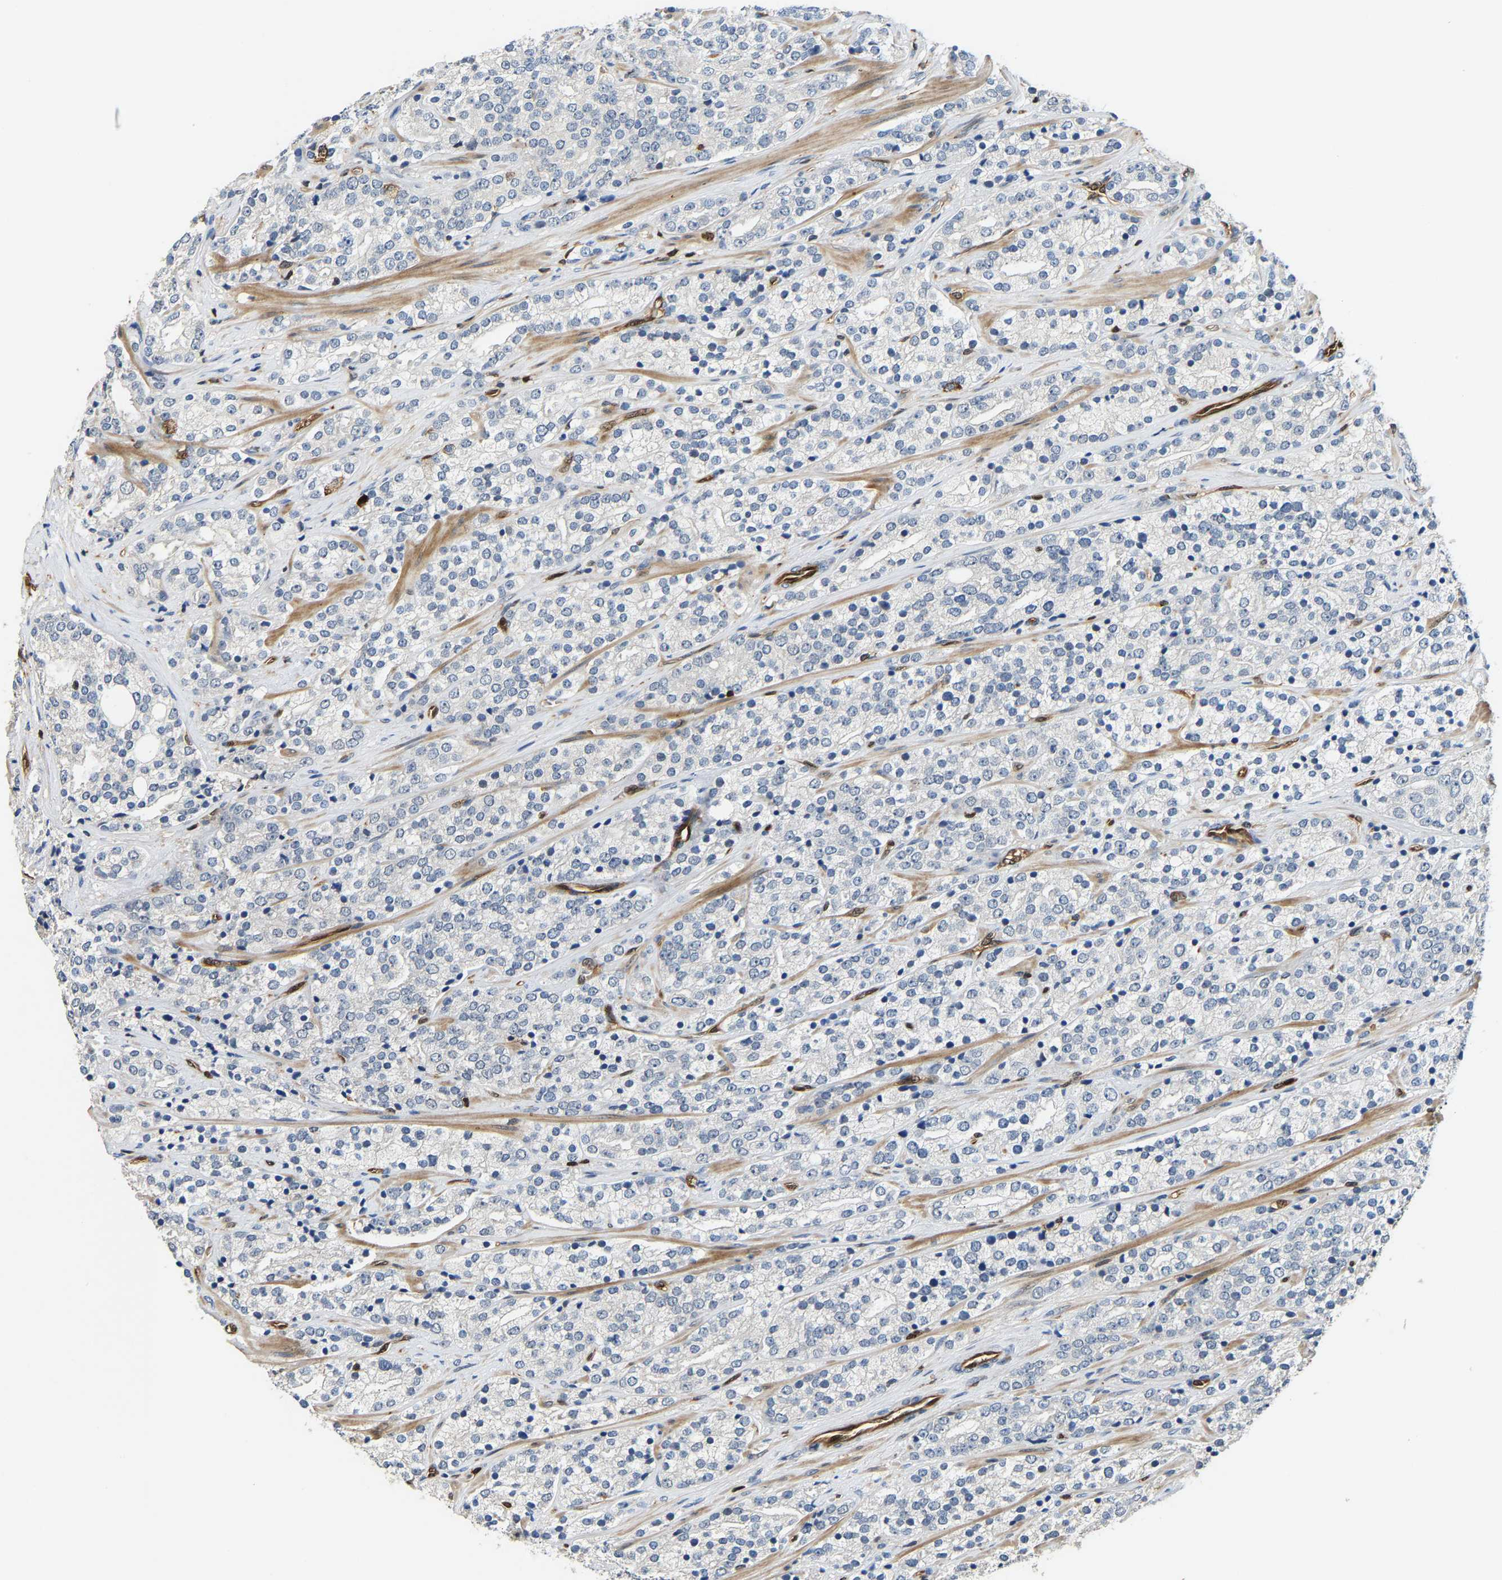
{"staining": {"intensity": "negative", "quantity": "none", "location": "none"}, "tissue": "prostate cancer", "cell_type": "Tumor cells", "image_type": "cancer", "snomed": [{"axis": "morphology", "description": "Adenocarcinoma, High grade"}, {"axis": "topography", "description": "Prostate"}], "caption": "Human prostate cancer (high-grade adenocarcinoma) stained for a protein using immunohistochemistry (IHC) shows no expression in tumor cells.", "gene": "GIMAP7", "patient": {"sex": "male", "age": 71}}